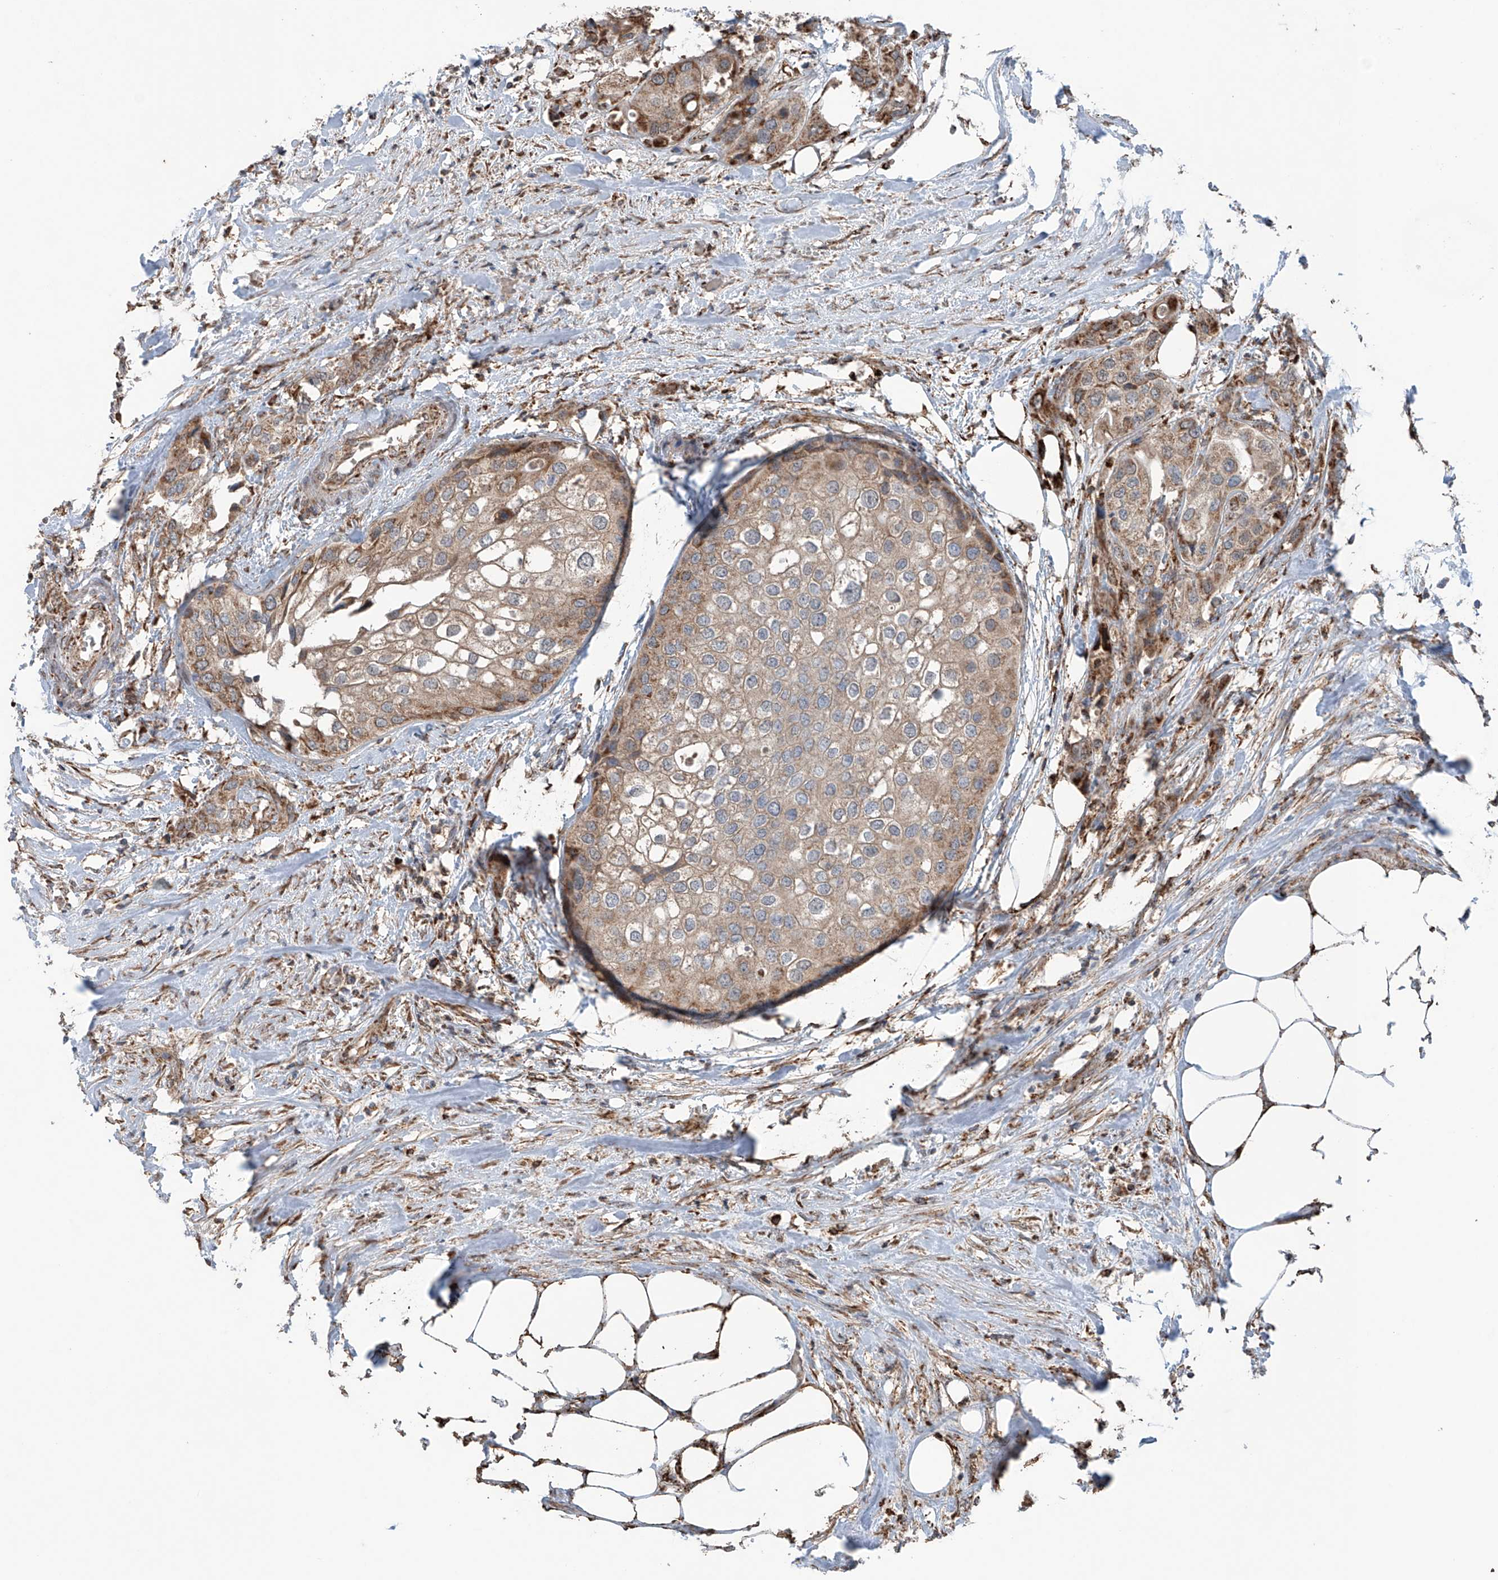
{"staining": {"intensity": "moderate", "quantity": ">75%", "location": "cytoplasmic/membranous"}, "tissue": "urothelial cancer", "cell_type": "Tumor cells", "image_type": "cancer", "snomed": [{"axis": "morphology", "description": "Urothelial carcinoma, High grade"}, {"axis": "topography", "description": "Urinary bladder"}], "caption": "Immunohistochemical staining of high-grade urothelial carcinoma shows medium levels of moderate cytoplasmic/membranous staining in about >75% of tumor cells.", "gene": "SAMD3", "patient": {"sex": "male", "age": 64}}